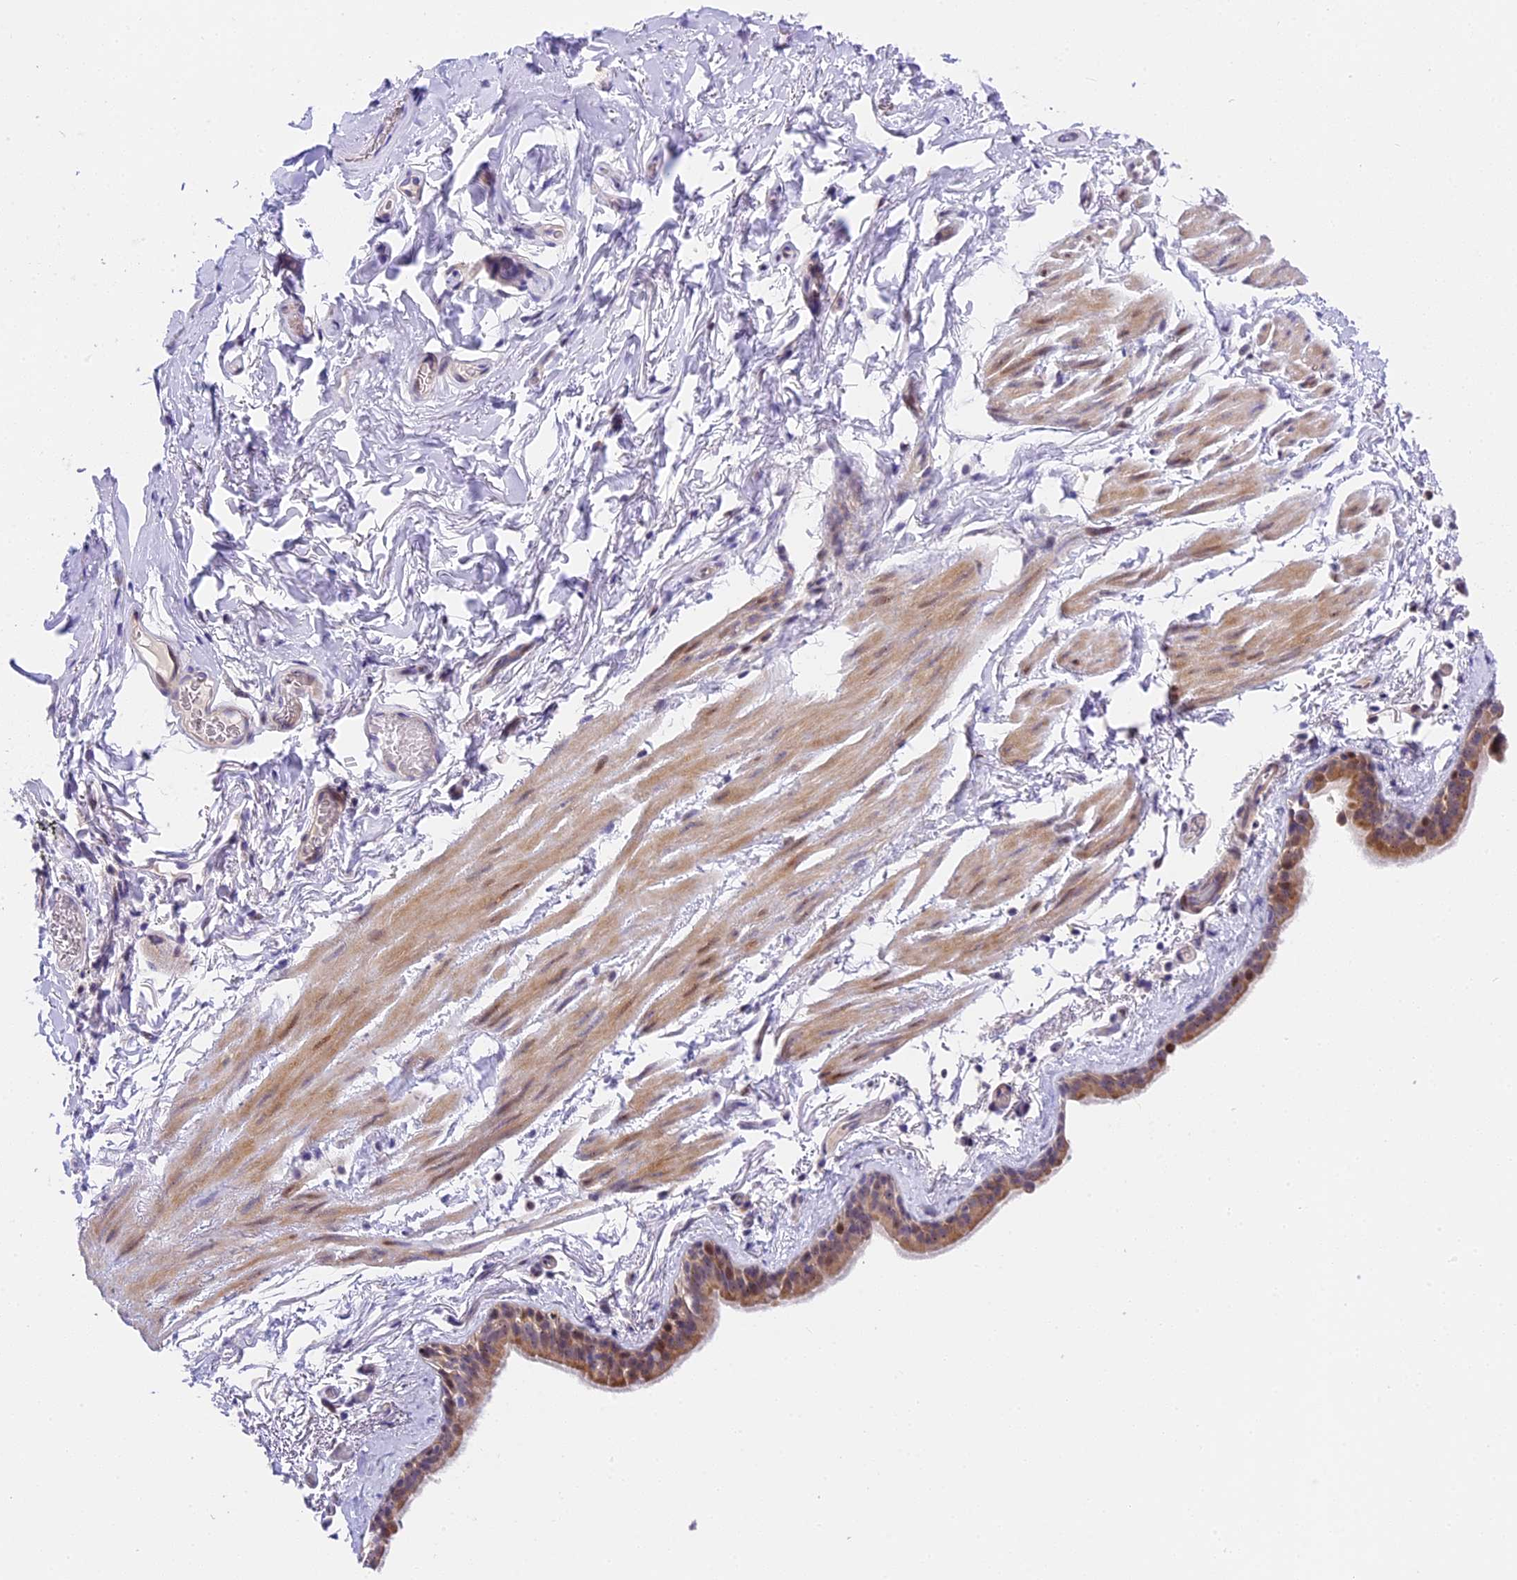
{"staining": {"intensity": "moderate", "quantity": ">75%", "location": "cytoplasmic/membranous,nuclear"}, "tissue": "bronchus", "cell_type": "Respiratory epithelial cells", "image_type": "normal", "snomed": [{"axis": "morphology", "description": "Normal tissue, NOS"}, {"axis": "topography", "description": "Cartilage tissue"}], "caption": "Immunohistochemistry (IHC) of normal human bronchus demonstrates medium levels of moderate cytoplasmic/membranous,nuclear staining in about >75% of respiratory epithelial cells.", "gene": "MIDN", "patient": {"sex": "male", "age": 63}}